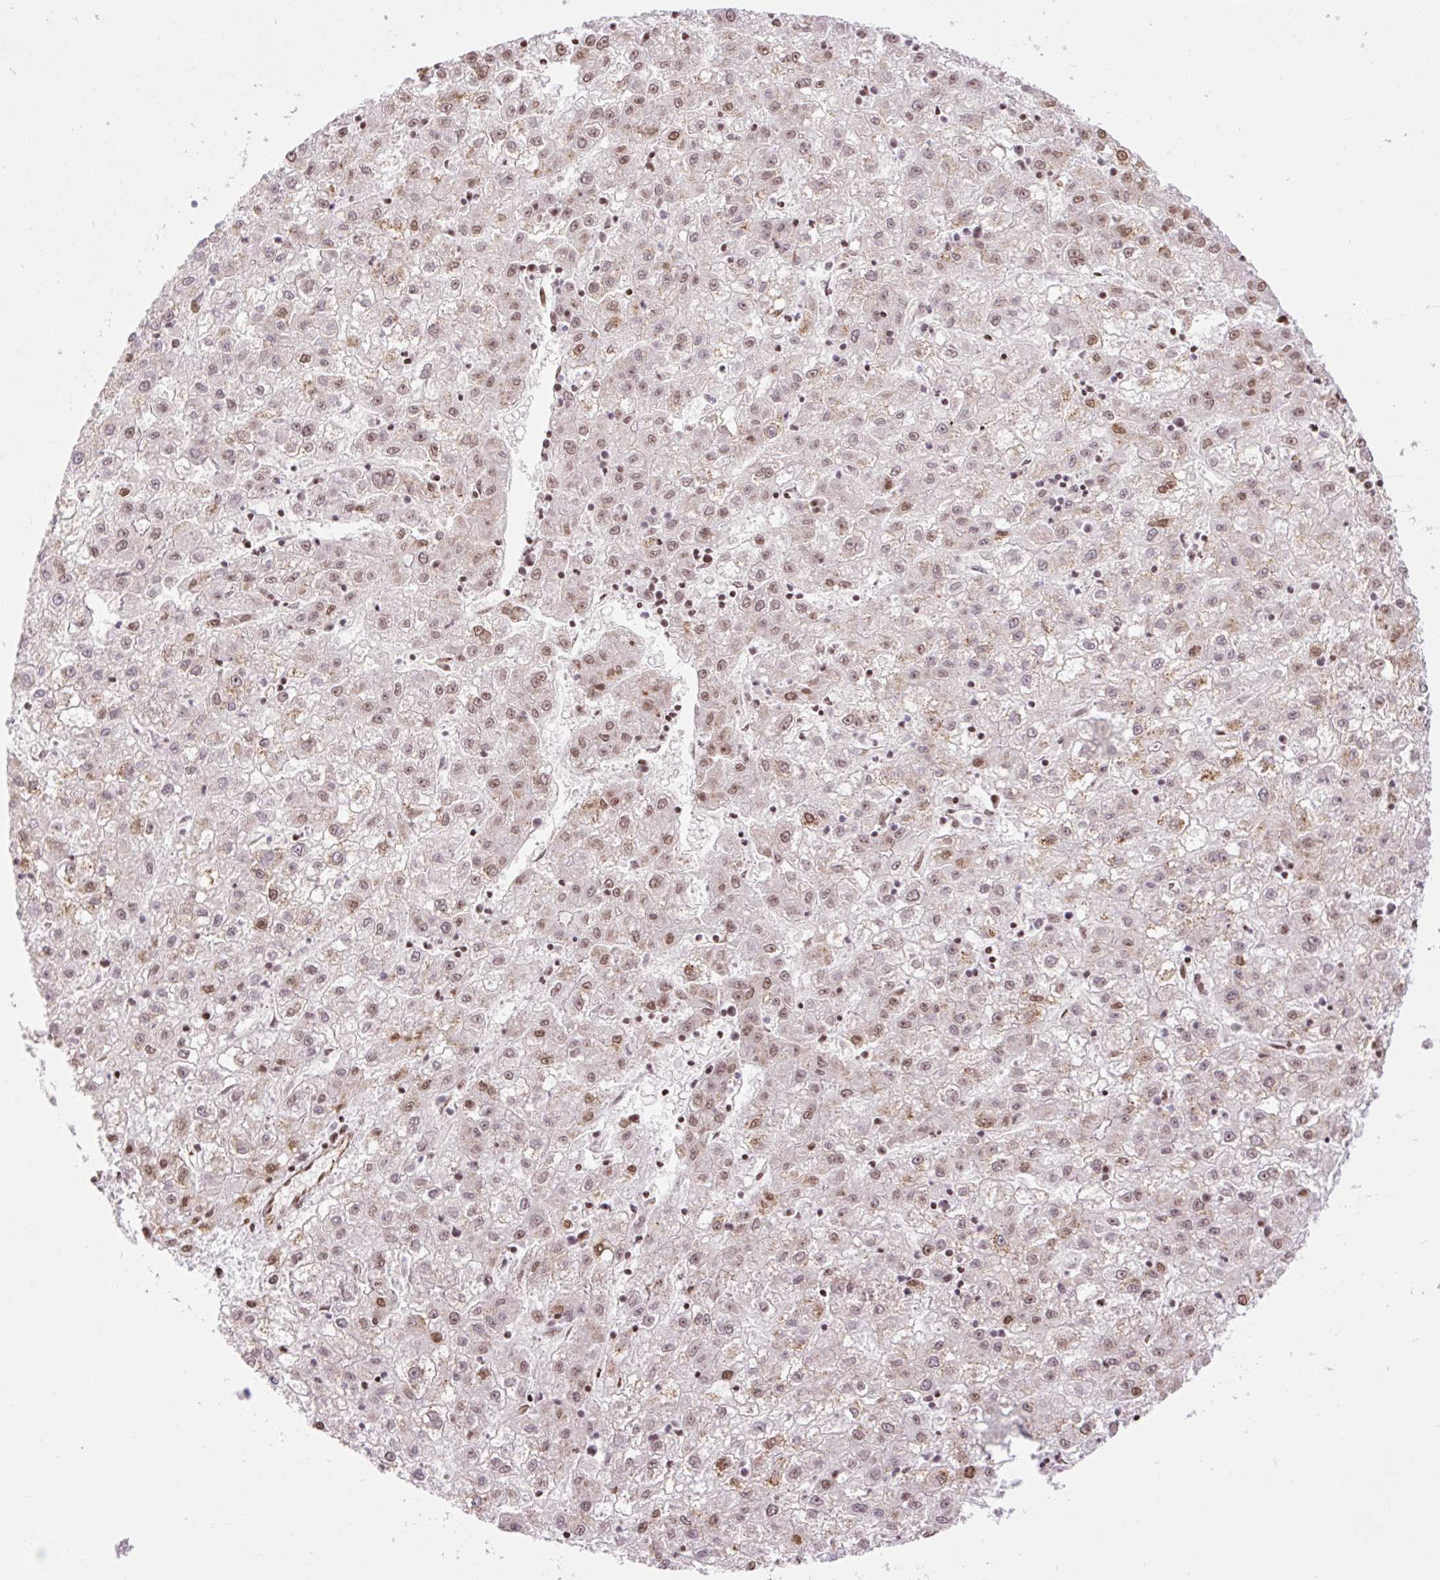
{"staining": {"intensity": "moderate", "quantity": "25%-75%", "location": "nuclear"}, "tissue": "liver cancer", "cell_type": "Tumor cells", "image_type": "cancer", "snomed": [{"axis": "morphology", "description": "Carcinoma, Hepatocellular, NOS"}, {"axis": "topography", "description": "Liver"}], "caption": "Human liver cancer stained with a brown dye displays moderate nuclear positive positivity in about 25%-75% of tumor cells.", "gene": "ZNF417", "patient": {"sex": "male", "age": 72}}